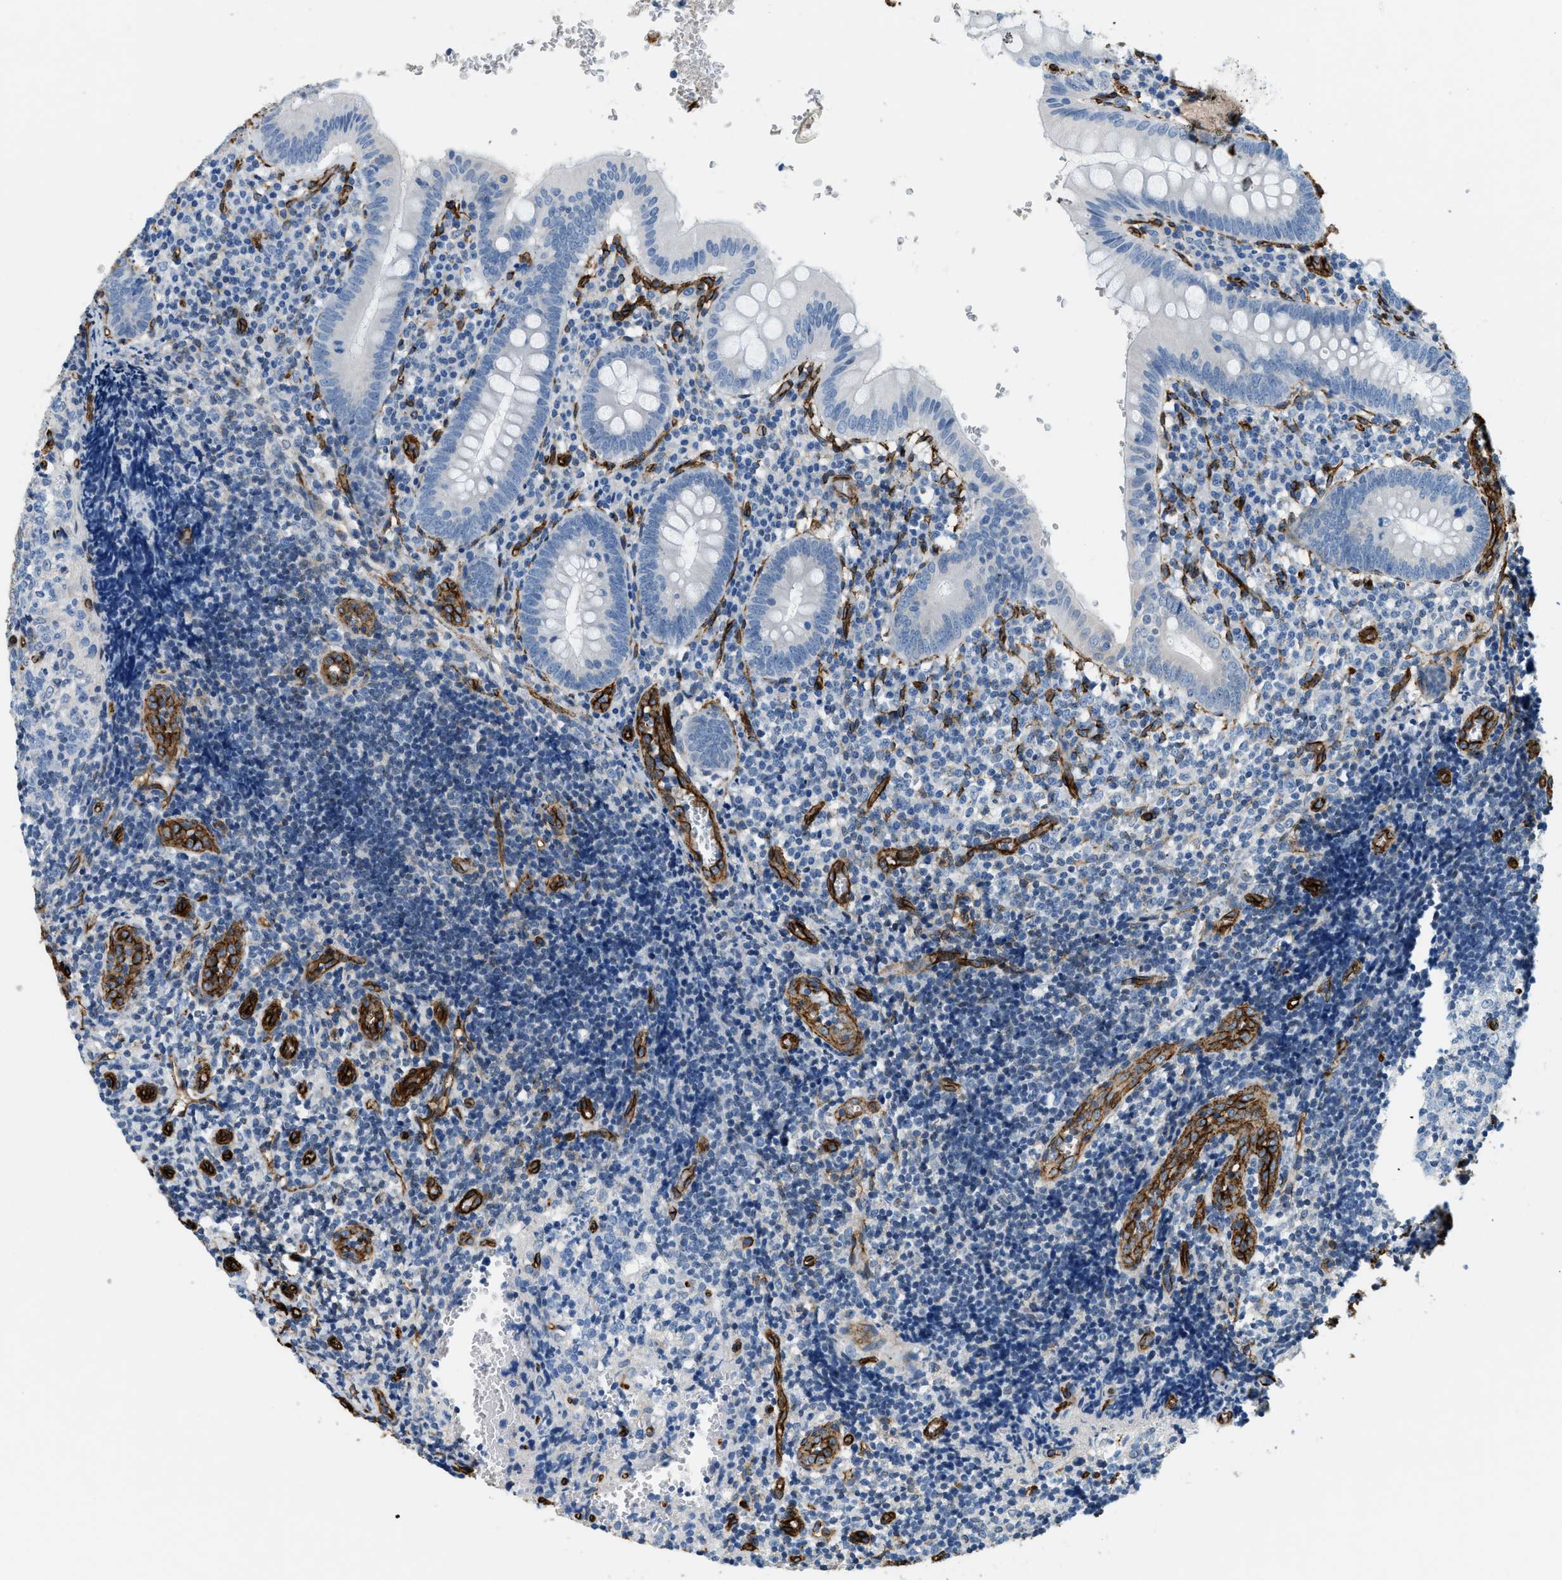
{"staining": {"intensity": "negative", "quantity": "none", "location": "none"}, "tissue": "appendix", "cell_type": "Glandular cells", "image_type": "normal", "snomed": [{"axis": "morphology", "description": "Normal tissue, NOS"}, {"axis": "topography", "description": "Appendix"}], "caption": "The micrograph shows no significant positivity in glandular cells of appendix.", "gene": "TMEM43", "patient": {"sex": "male", "age": 8}}